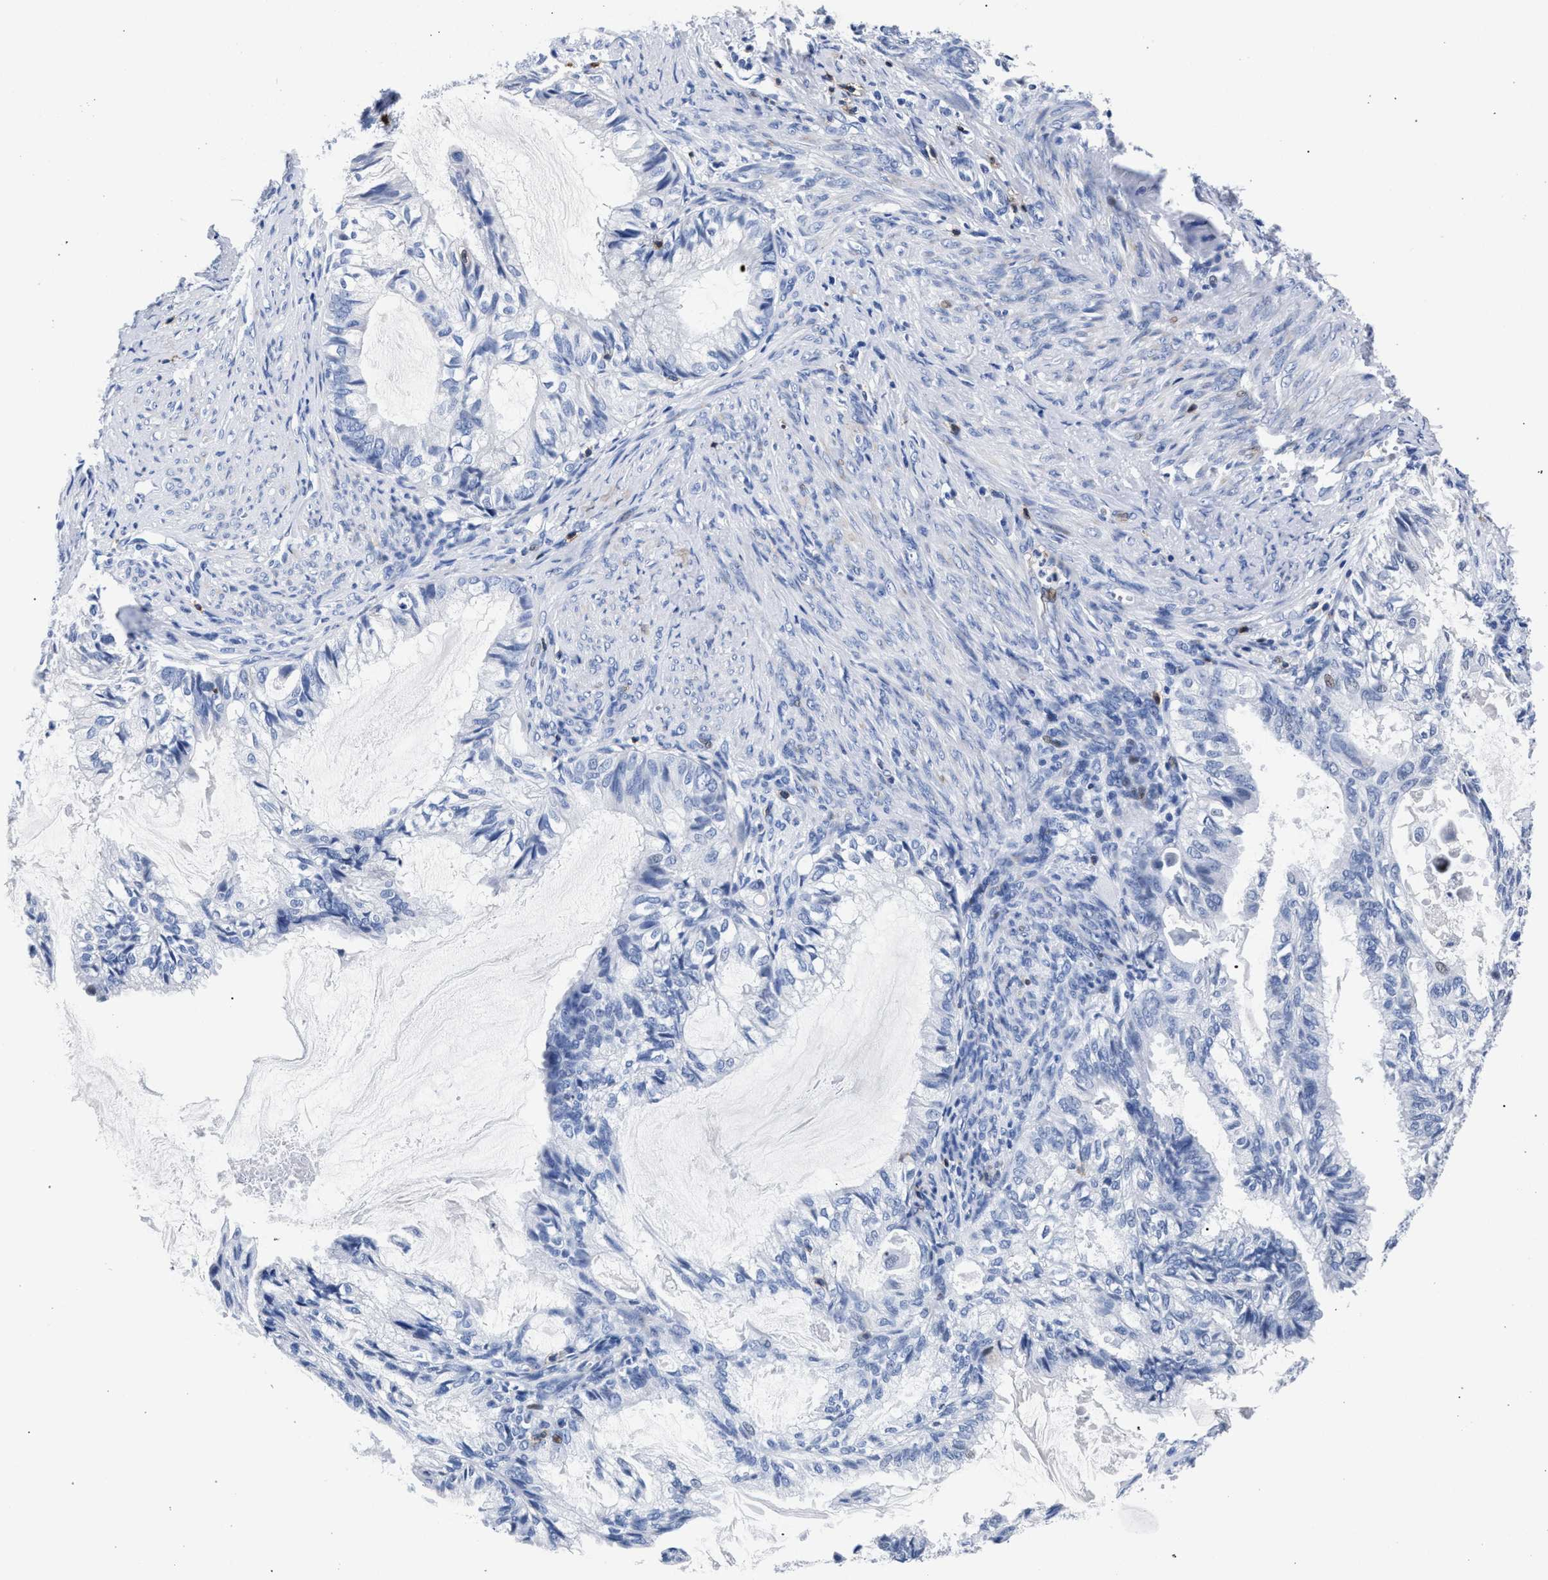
{"staining": {"intensity": "negative", "quantity": "none", "location": "none"}, "tissue": "cervical cancer", "cell_type": "Tumor cells", "image_type": "cancer", "snomed": [{"axis": "morphology", "description": "Normal tissue, NOS"}, {"axis": "morphology", "description": "Adenocarcinoma, NOS"}, {"axis": "topography", "description": "Cervix"}, {"axis": "topography", "description": "Endometrium"}], "caption": "The immunohistochemistry histopathology image has no significant expression in tumor cells of cervical adenocarcinoma tissue.", "gene": "KLRK1", "patient": {"sex": "female", "age": 86}}